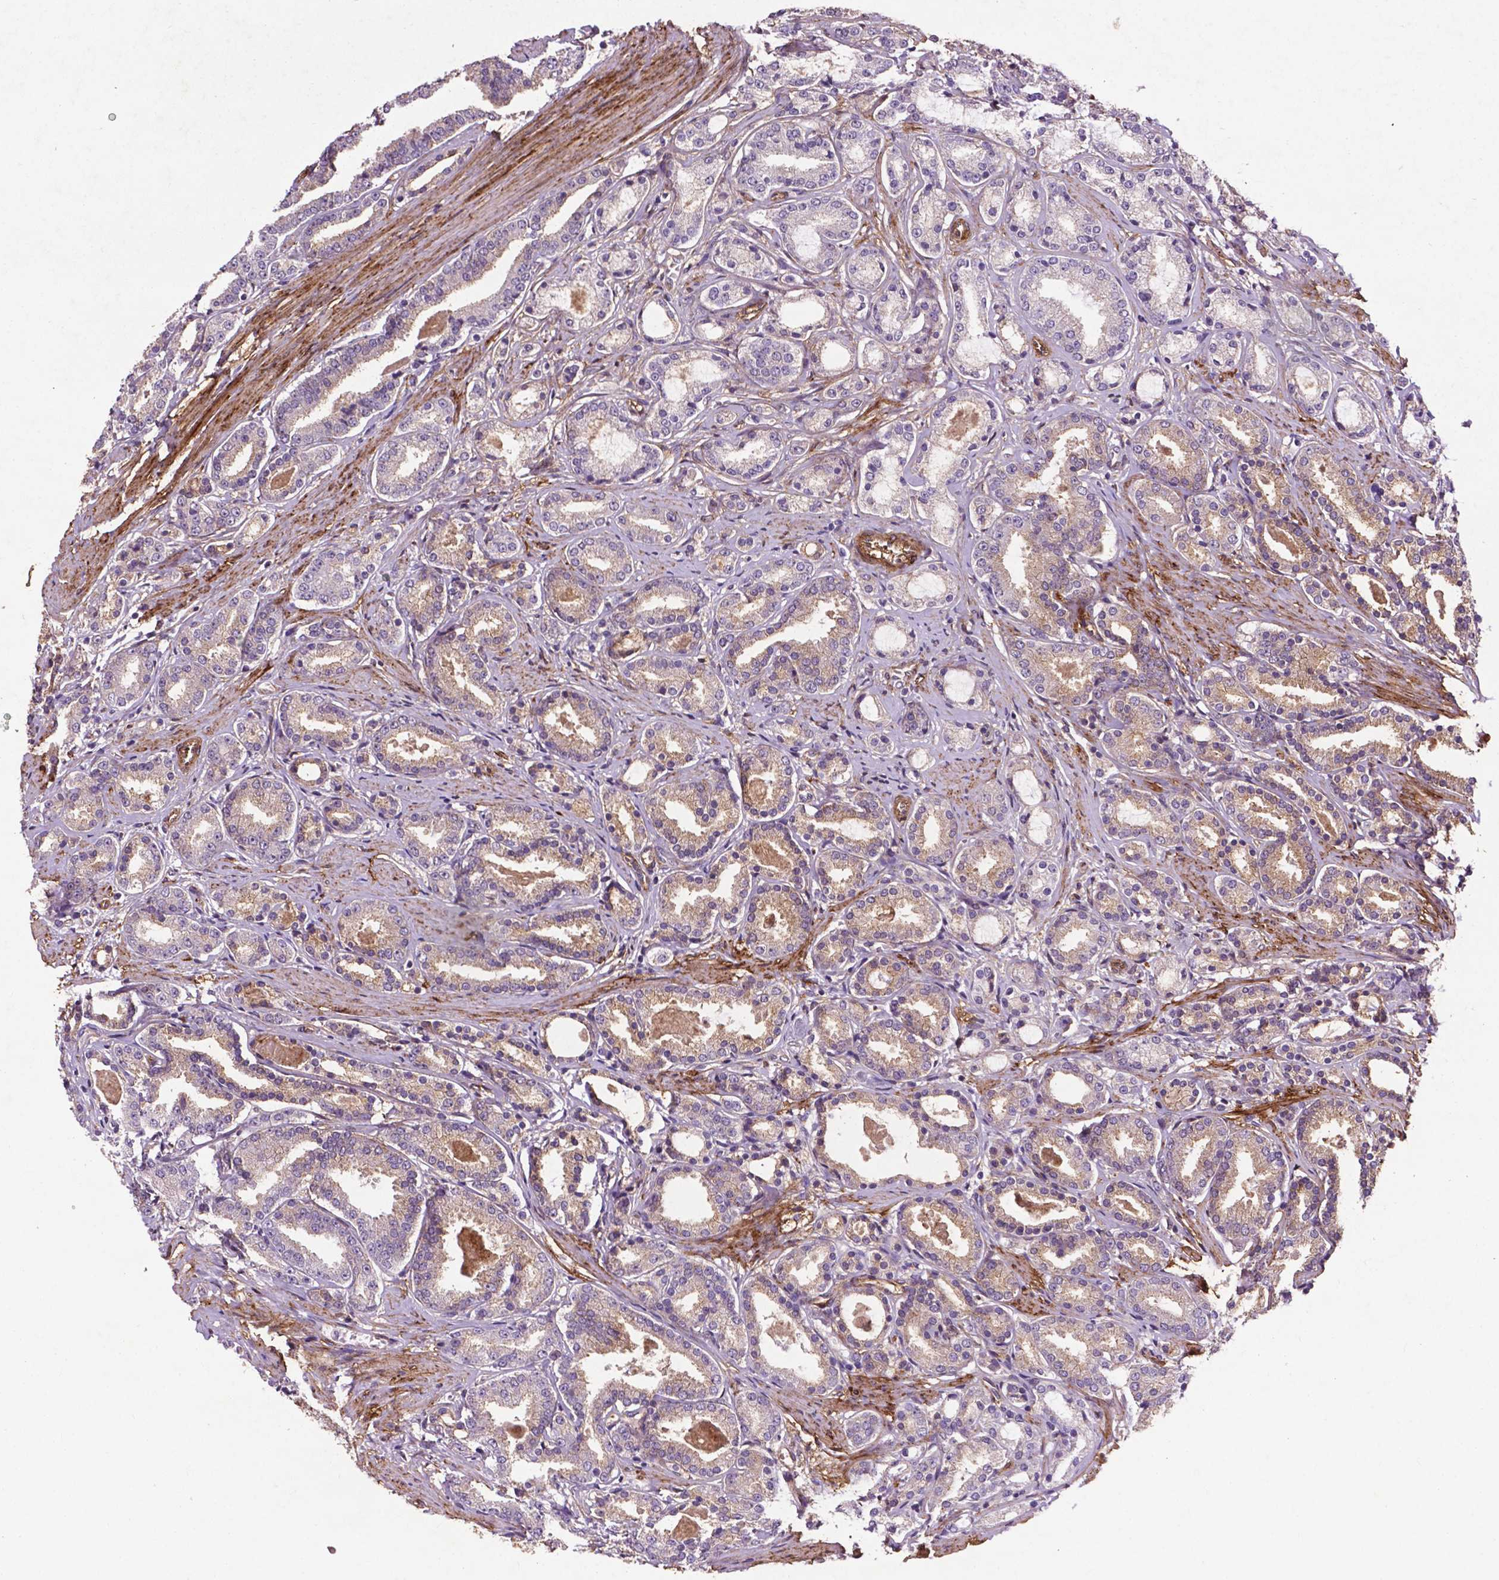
{"staining": {"intensity": "weak", "quantity": "25%-75%", "location": "cytoplasmic/membranous"}, "tissue": "prostate cancer", "cell_type": "Tumor cells", "image_type": "cancer", "snomed": [{"axis": "morphology", "description": "Adenocarcinoma, High grade"}, {"axis": "topography", "description": "Prostate"}], "caption": "Tumor cells reveal low levels of weak cytoplasmic/membranous staining in approximately 25%-75% of cells in human prostate high-grade adenocarcinoma.", "gene": "RRAS", "patient": {"sex": "male", "age": 63}}